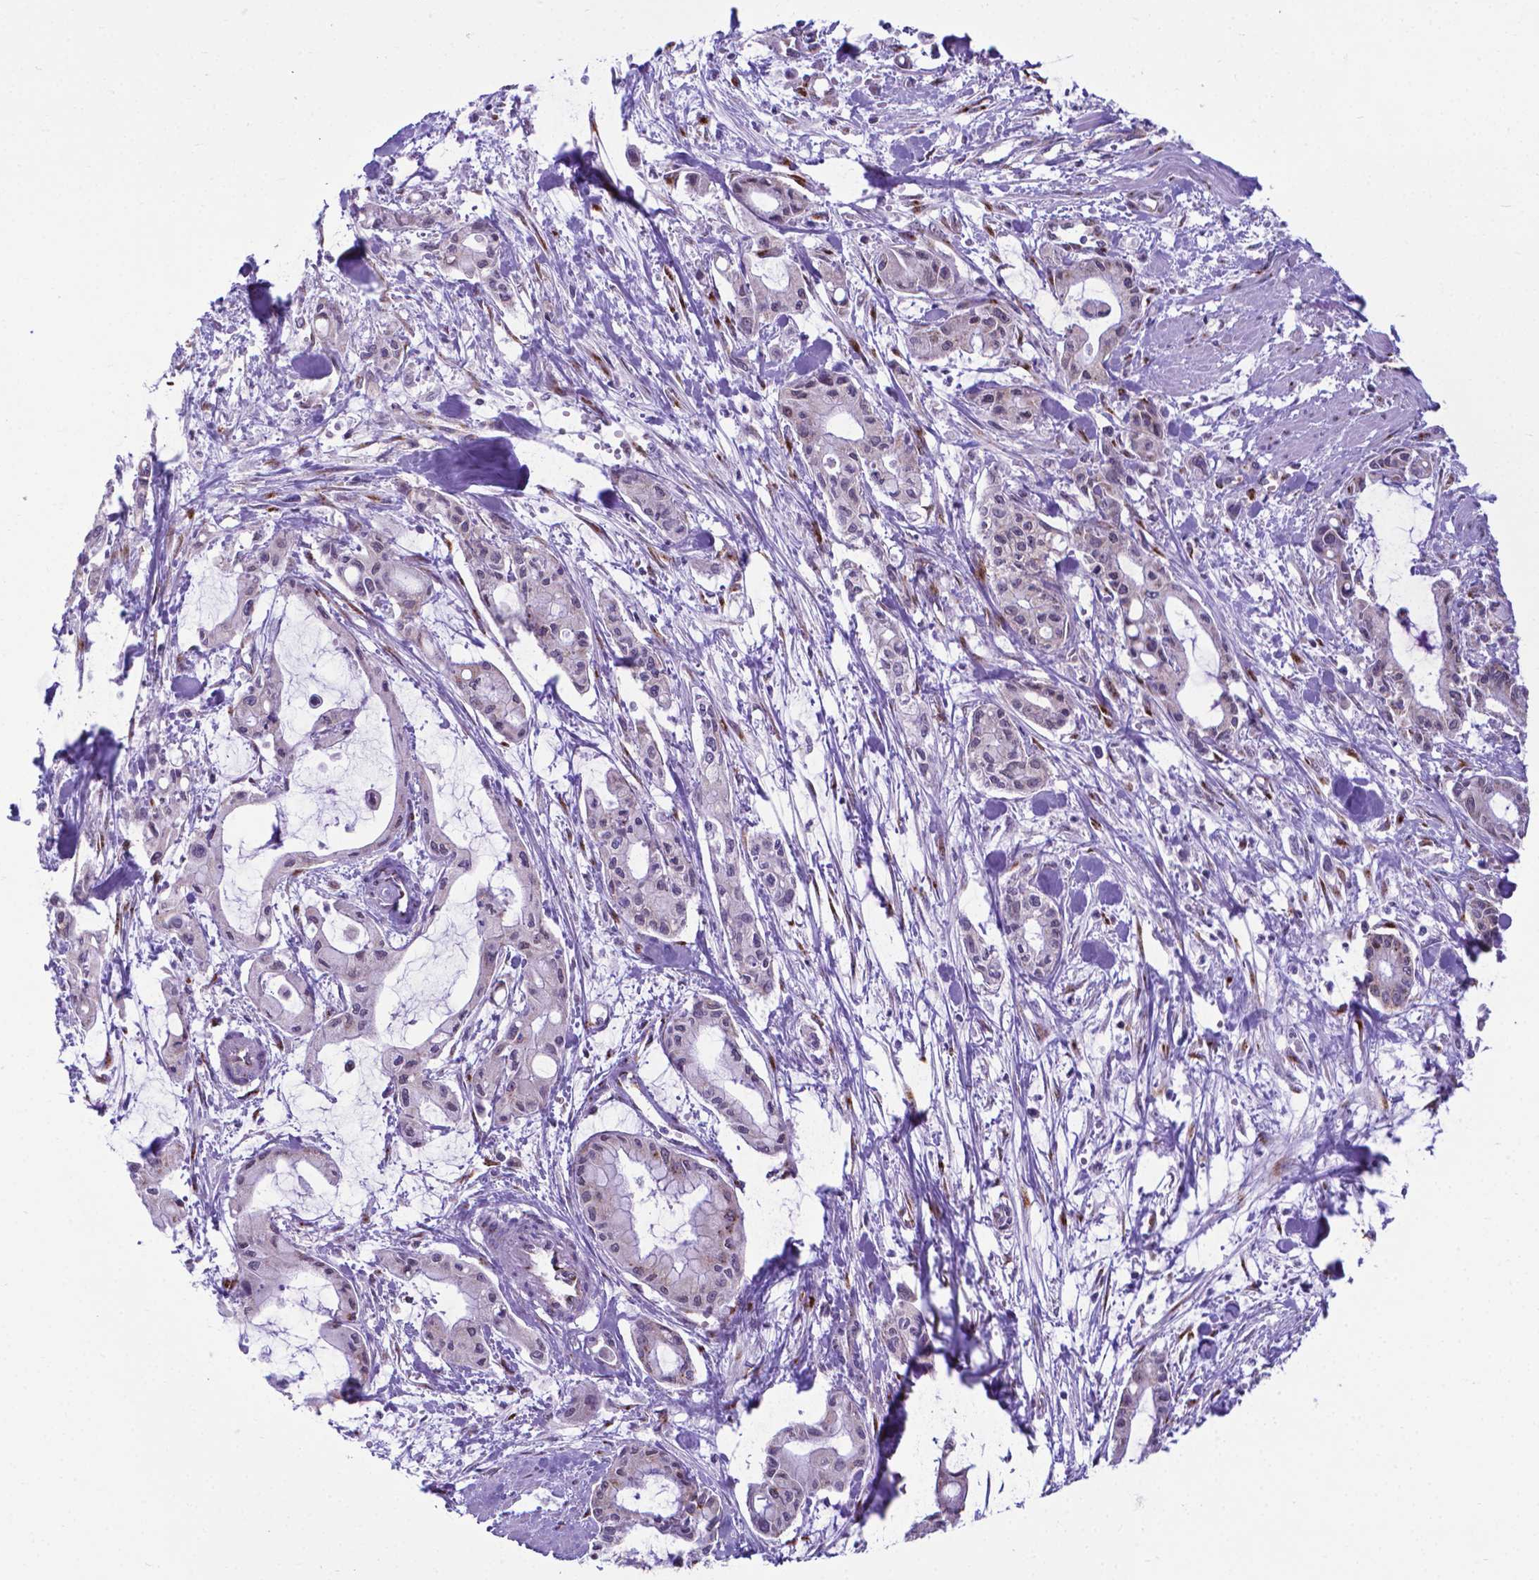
{"staining": {"intensity": "negative", "quantity": "none", "location": "none"}, "tissue": "pancreatic cancer", "cell_type": "Tumor cells", "image_type": "cancer", "snomed": [{"axis": "morphology", "description": "Adenocarcinoma, NOS"}, {"axis": "topography", "description": "Pancreas"}], "caption": "Pancreatic adenocarcinoma stained for a protein using immunohistochemistry (IHC) demonstrates no expression tumor cells.", "gene": "MRPL10", "patient": {"sex": "male", "age": 48}}